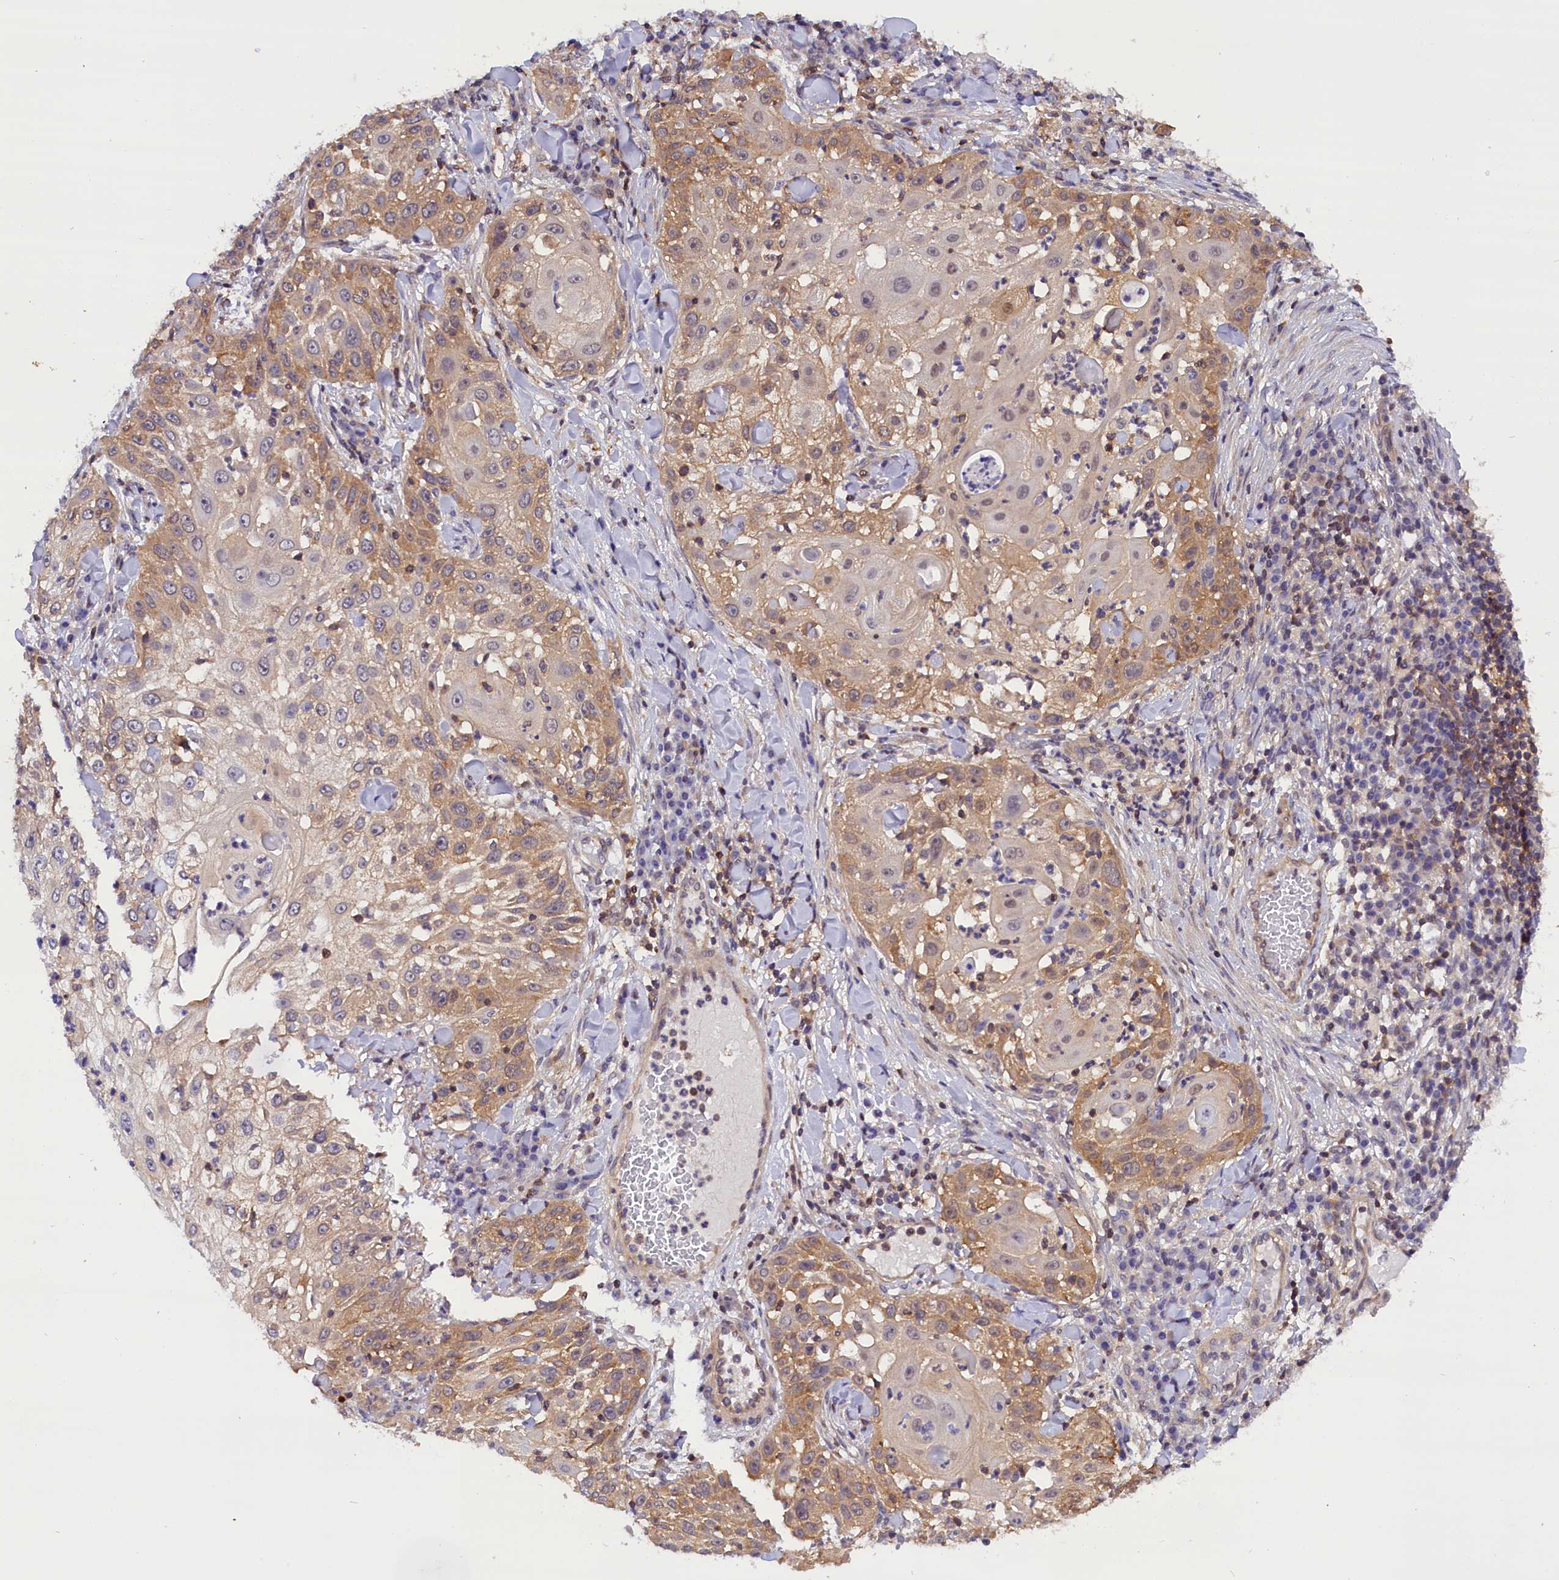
{"staining": {"intensity": "moderate", "quantity": "25%-75%", "location": "cytoplasmic/membranous"}, "tissue": "skin cancer", "cell_type": "Tumor cells", "image_type": "cancer", "snomed": [{"axis": "morphology", "description": "Squamous cell carcinoma, NOS"}, {"axis": "topography", "description": "Skin"}], "caption": "This is an image of IHC staining of skin cancer, which shows moderate expression in the cytoplasmic/membranous of tumor cells.", "gene": "TBCB", "patient": {"sex": "female", "age": 44}}